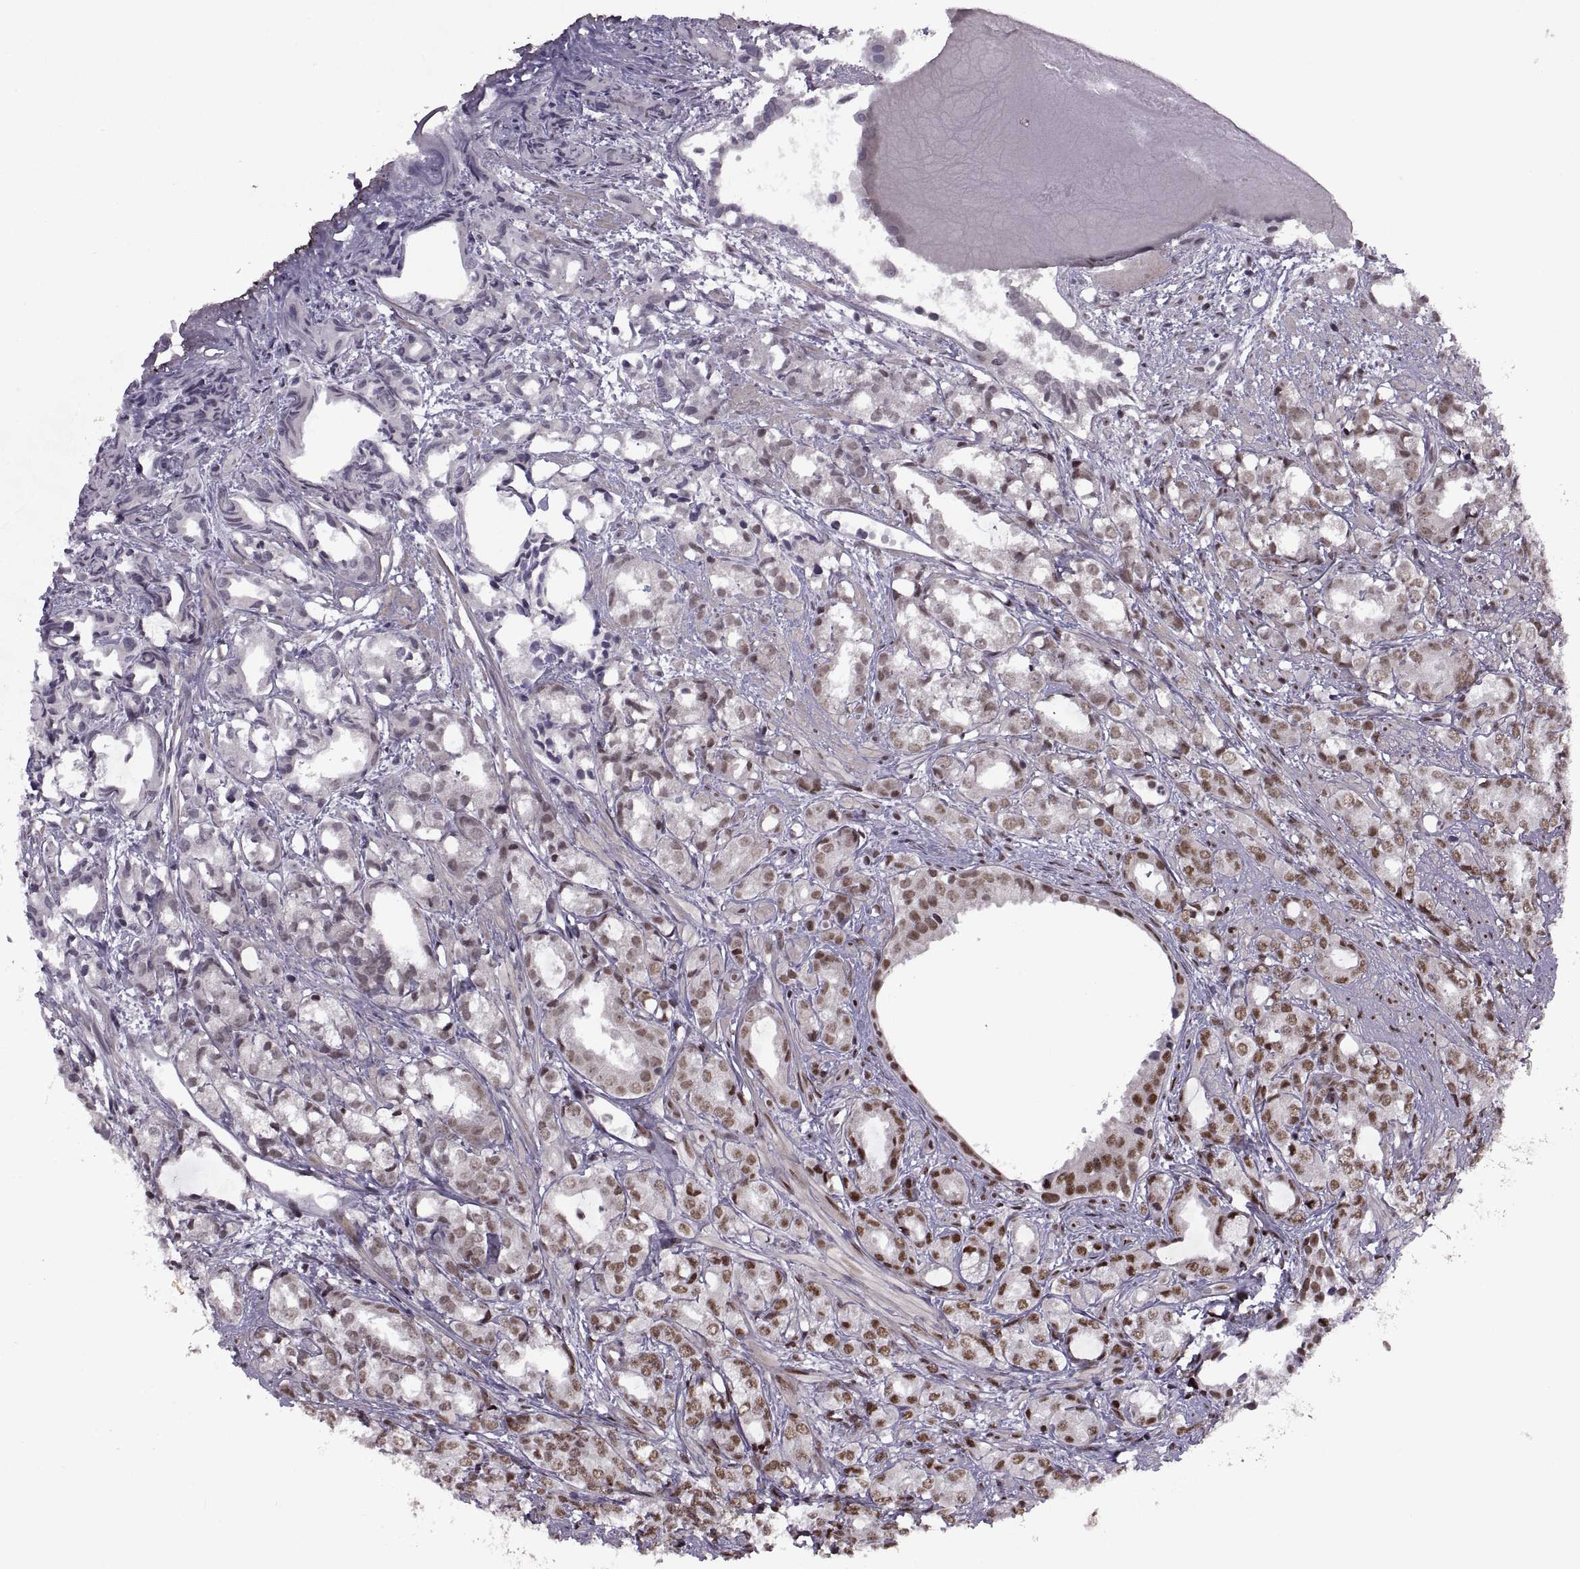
{"staining": {"intensity": "moderate", "quantity": "<25%", "location": "nuclear"}, "tissue": "prostate cancer", "cell_type": "Tumor cells", "image_type": "cancer", "snomed": [{"axis": "morphology", "description": "Adenocarcinoma, High grade"}, {"axis": "topography", "description": "Prostate"}], "caption": "This is a histology image of IHC staining of prostate cancer, which shows moderate expression in the nuclear of tumor cells.", "gene": "MT1E", "patient": {"sex": "male", "age": 79}}